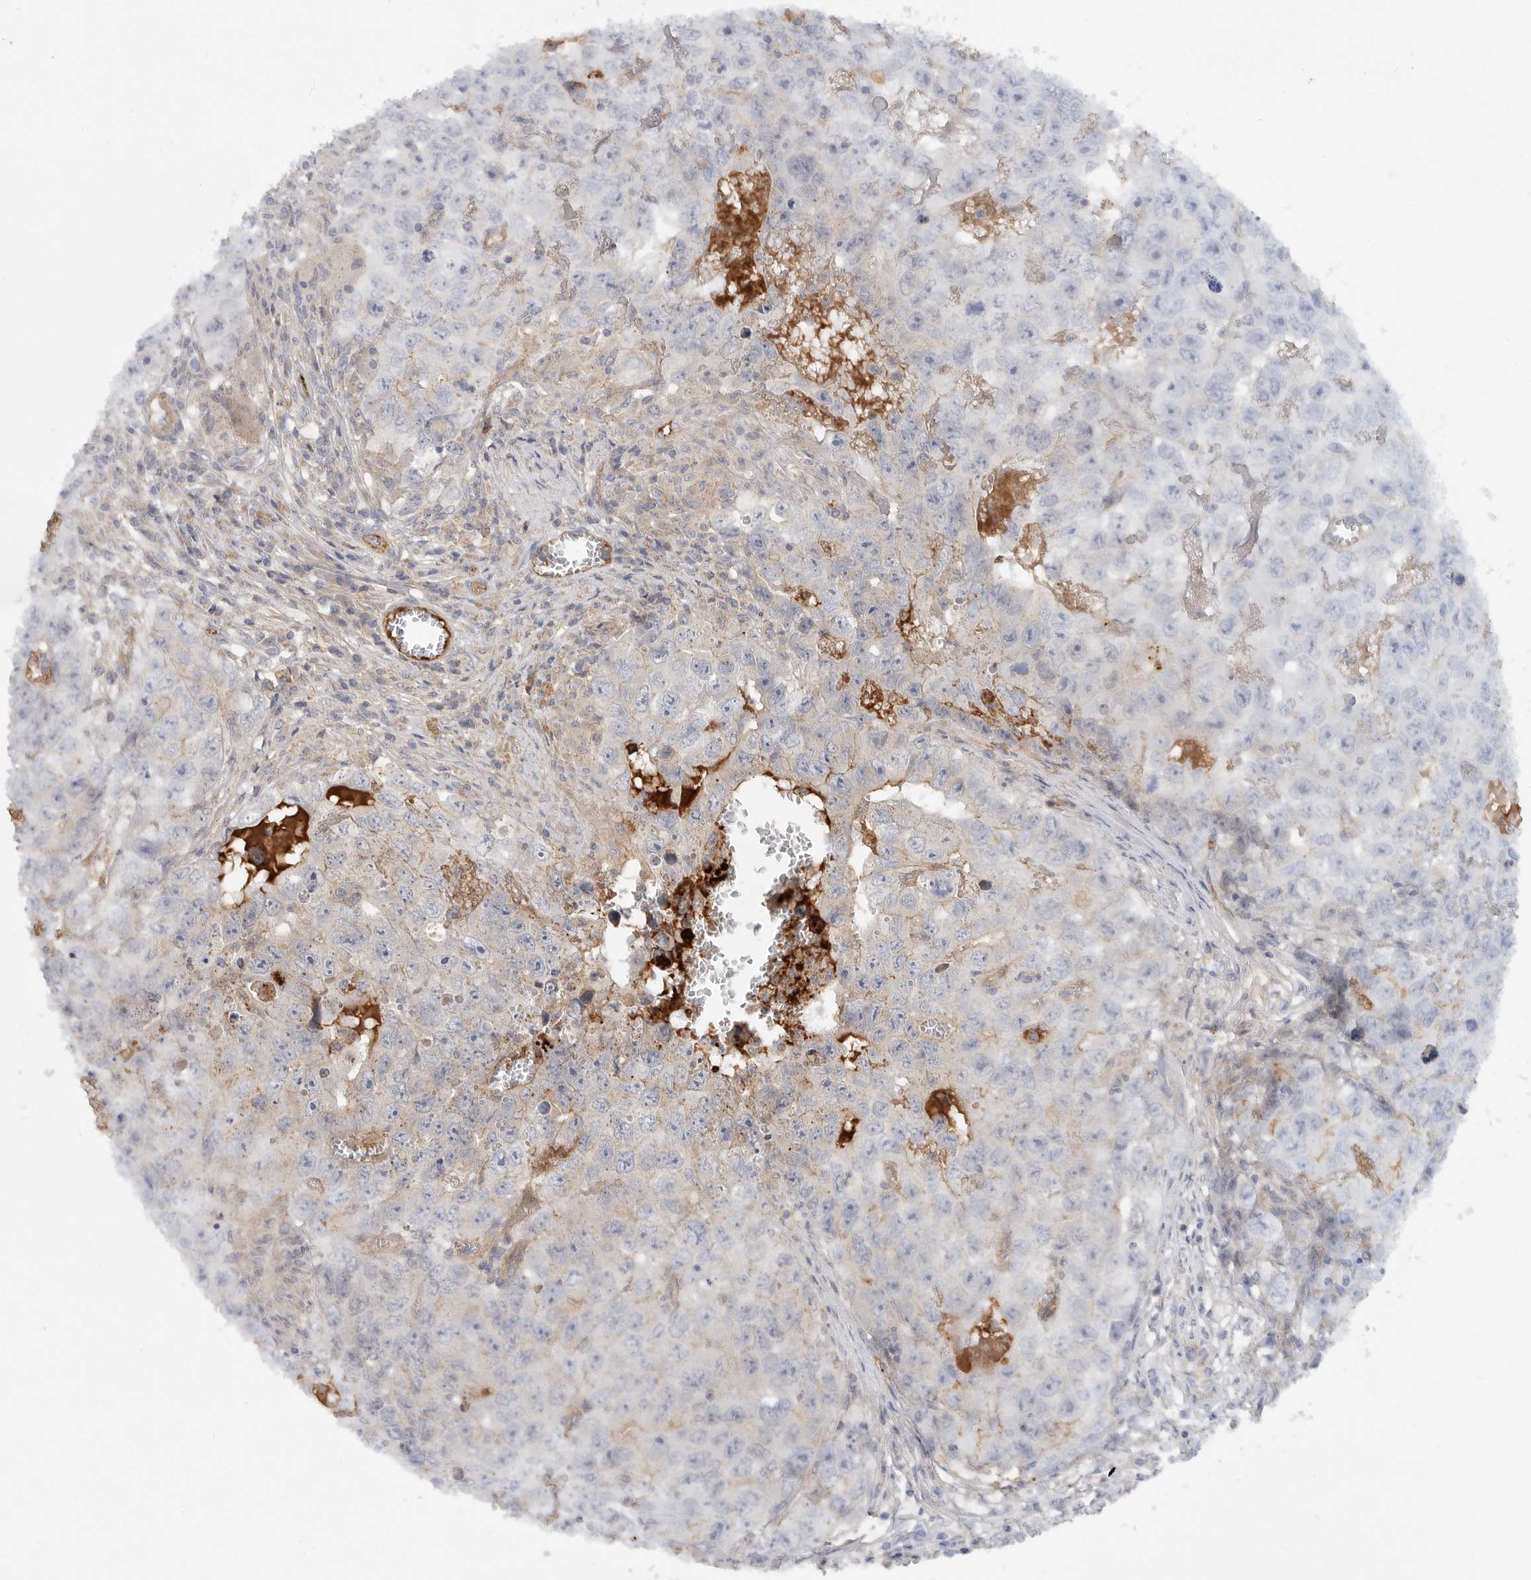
{"staining": {"intensity": "weak", "quantity": "<25%", "location": "cytoplasmic/membranous"}, "tissue": "testis cancer", "cell_type": "Tumor cells", "image_type": "cancer", "snomed": [{"axis": "morphology", "description": "Seminoma, NOS"}, {"axis": "morphology", "description": "Carcinoma, Embryonal, NOS"}, {"axis": "topography", "description": "Testis"}], "caption": "Immunohistochemical staining of human testis cancer (embryonal carcinoma) displays no significant expression in tumor cells. (DAB (3,3'-diaminobenzidine) IHC visualized using brightfield microscopy, high magnification).", "gene": "MLPH", "patient": {"sex": "male", "age": 43}}